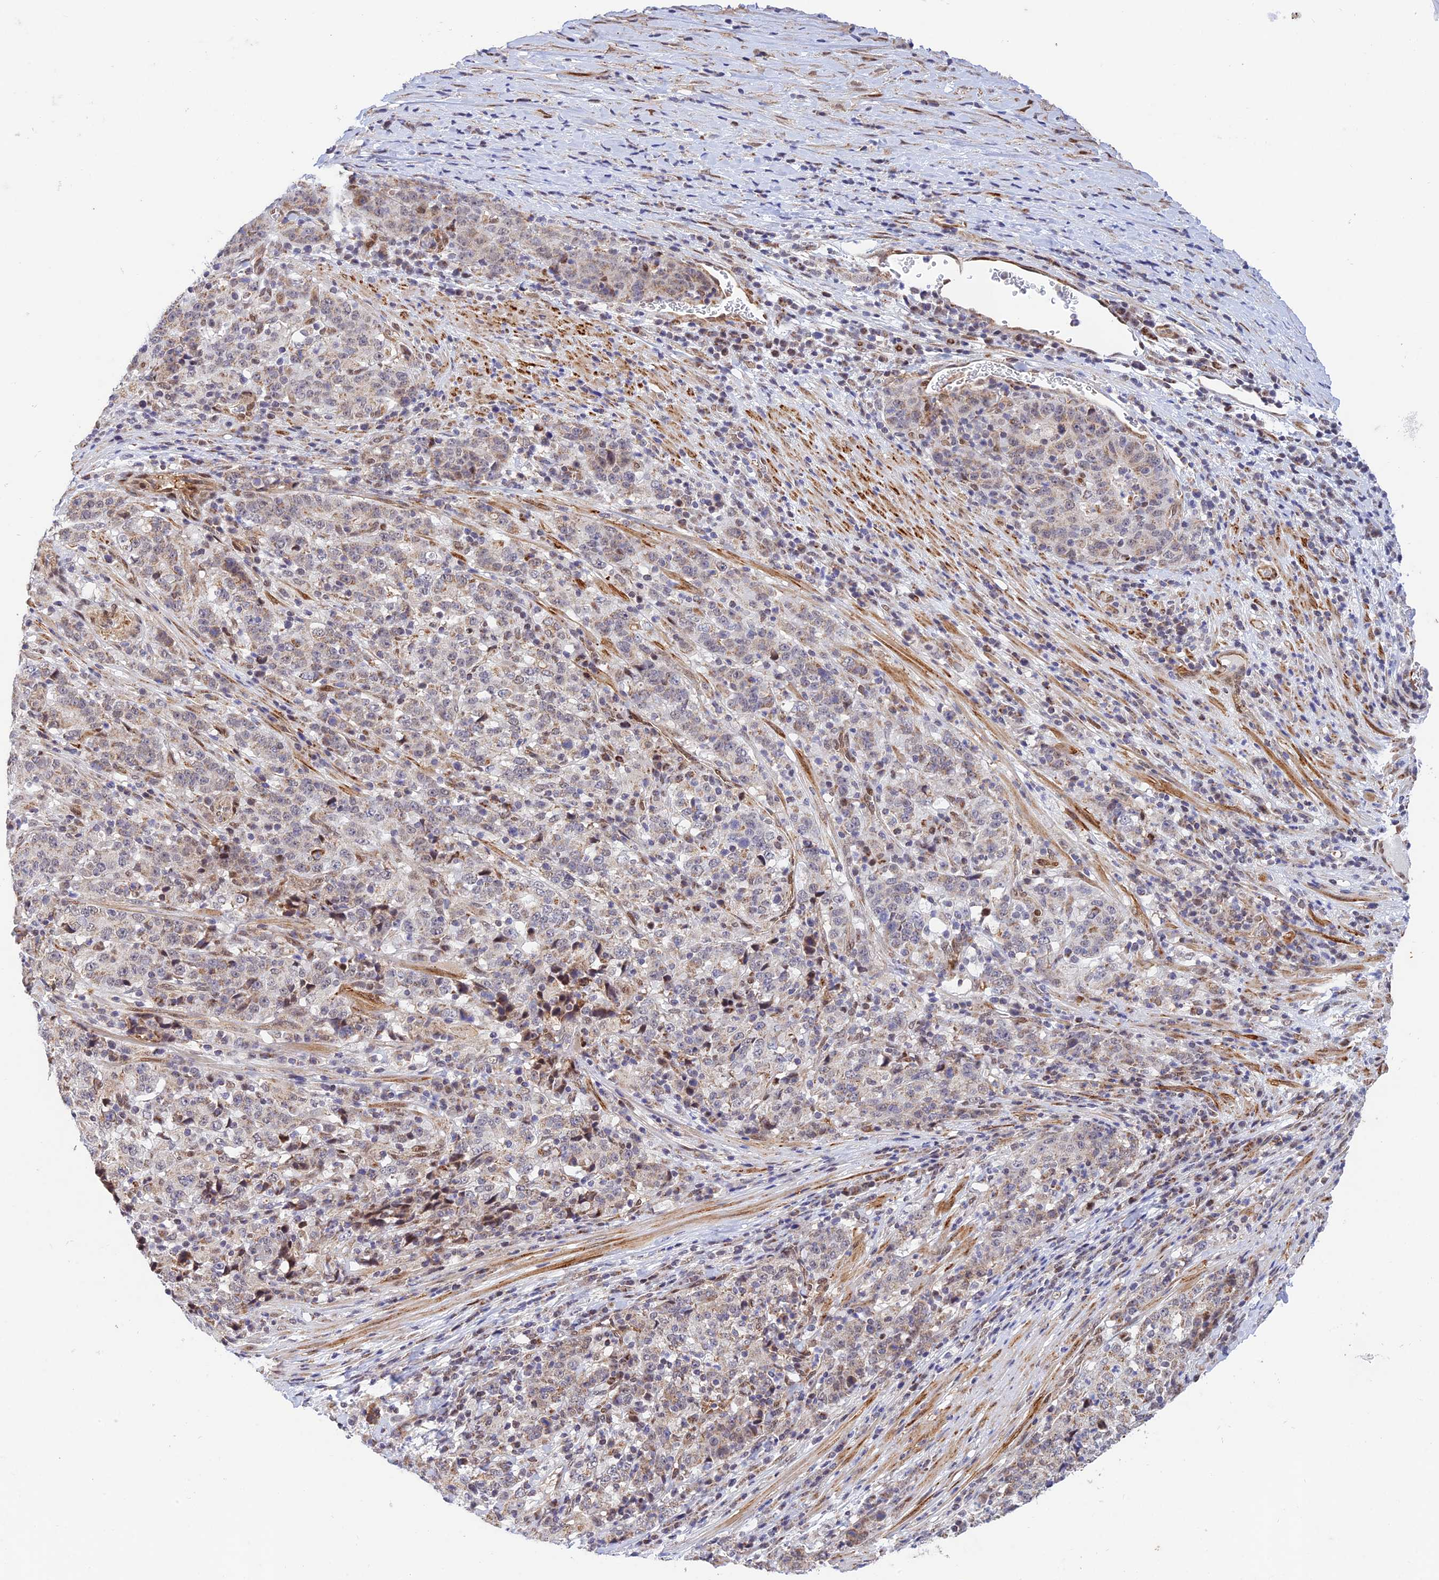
{"staining": {"intensity": "weak", "quantity": "<25%", "location": "cytoplasmic/membranous"}, "tissue": "stomach cancer", "cell_type": "Tumor cells", "image_type": "cancer", "snomed": [{"axis": "morphology", "description": "Adenocarcinoma, NOS"}, {"axis": "topography", "description": "Stomach"}], "caption": "This is an IHC micrograph of human adenocarcinoma (stomach). There is no positivity in tumor cells.", "gene": "WDR55", "patient": {"sex": "male", "age": 59}}